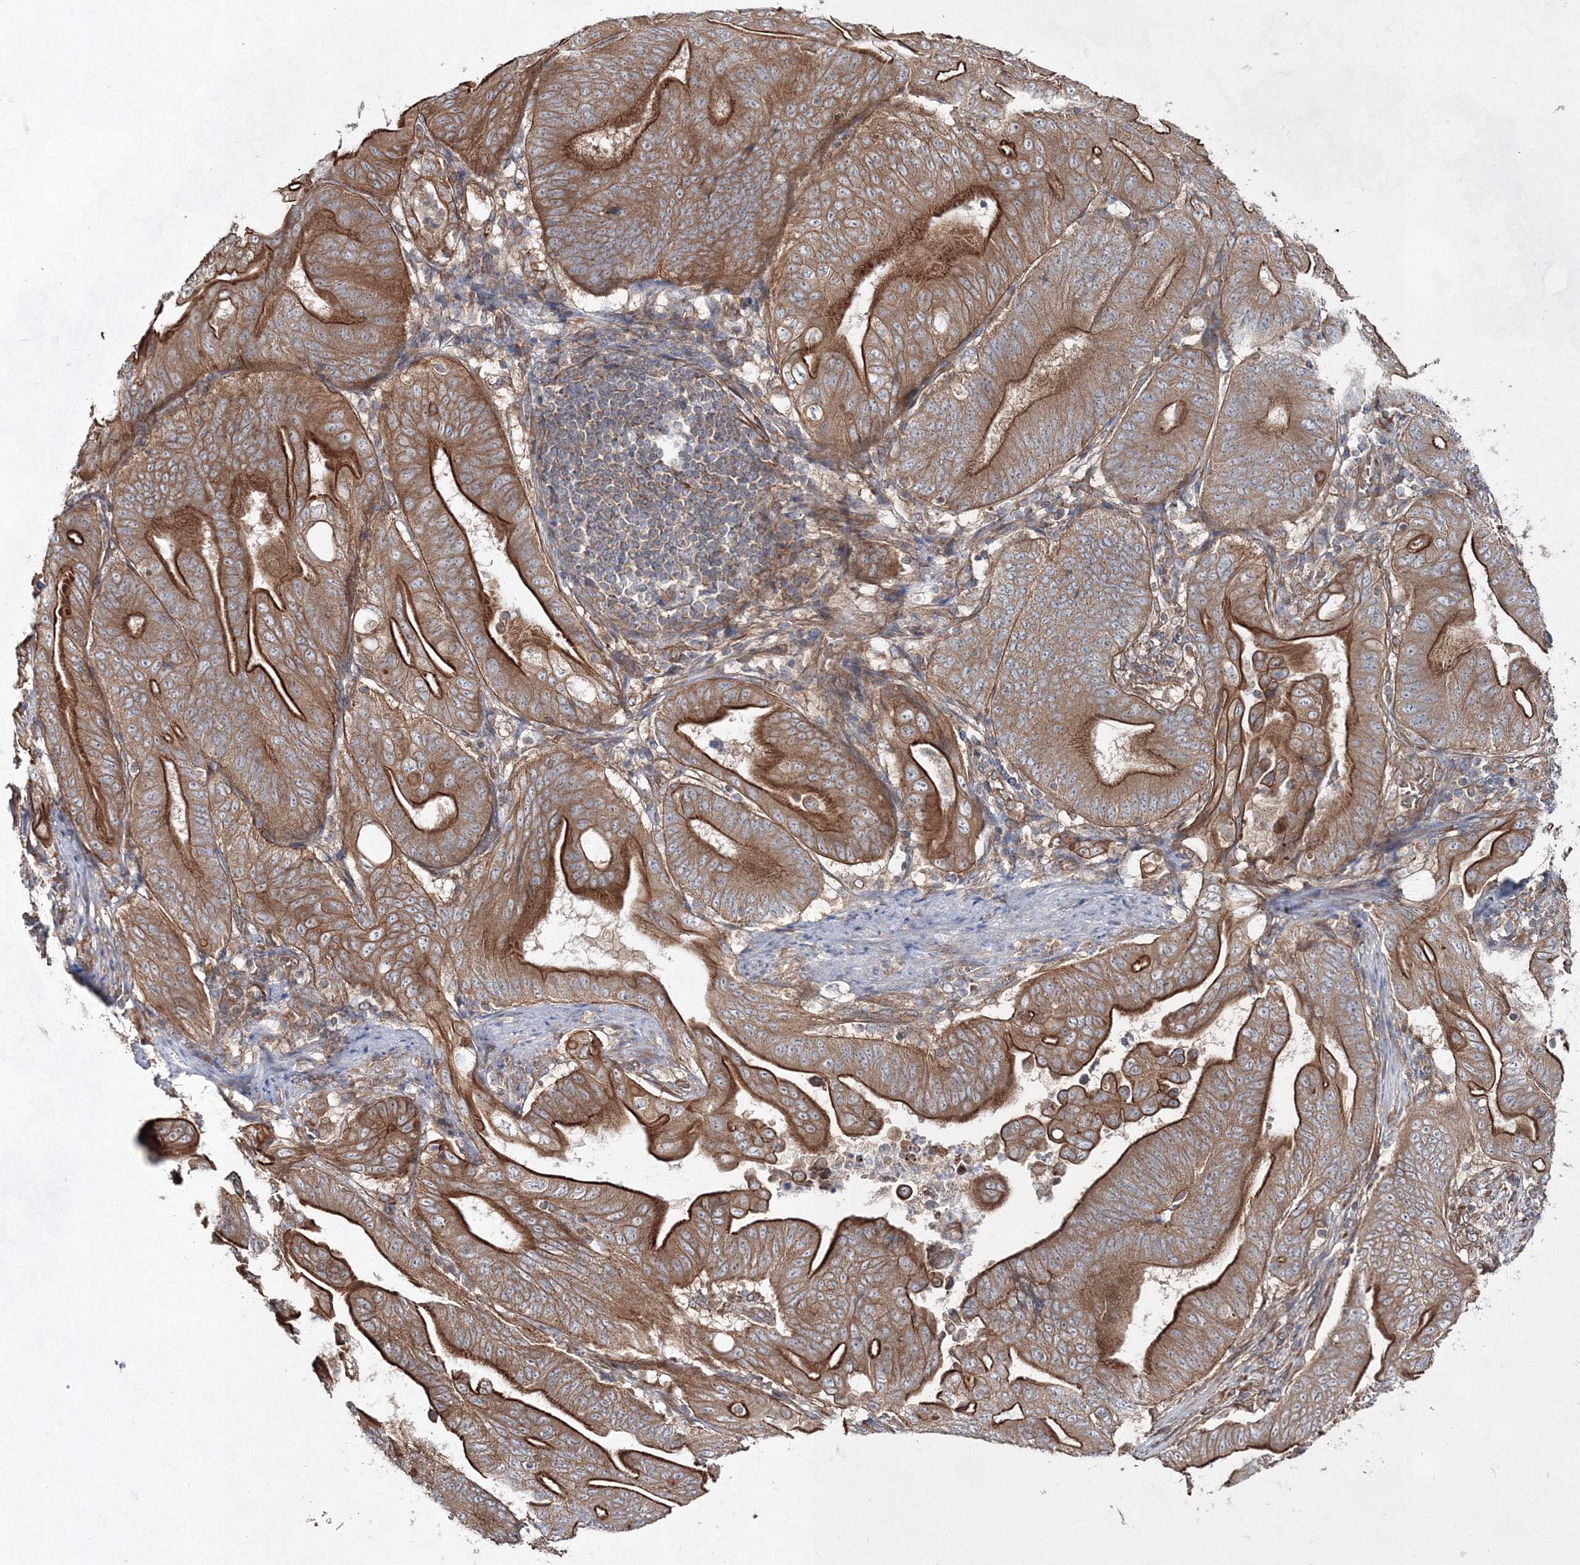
{"staining": {"intensity": "strong", "quantity": ">75%", "location": "cytoplasmic/membranous"}, "tissue": "stomach cancer", "cell_type": "Tumor cells", "image_type": "cancer", "snomed": [{"axis": "morphology", "description": "Adenocarcinoma, NOS"}, {"axis": "topography", "description": "Stomach"}], "caption": "Brown immunohistochemical staining in stomach cancer shows strong cytoplasmic/membranous staining in approximately >75% of tumor cells.", "gene": "EXOC6", "patient": {"sex": "female", "age": 73}}